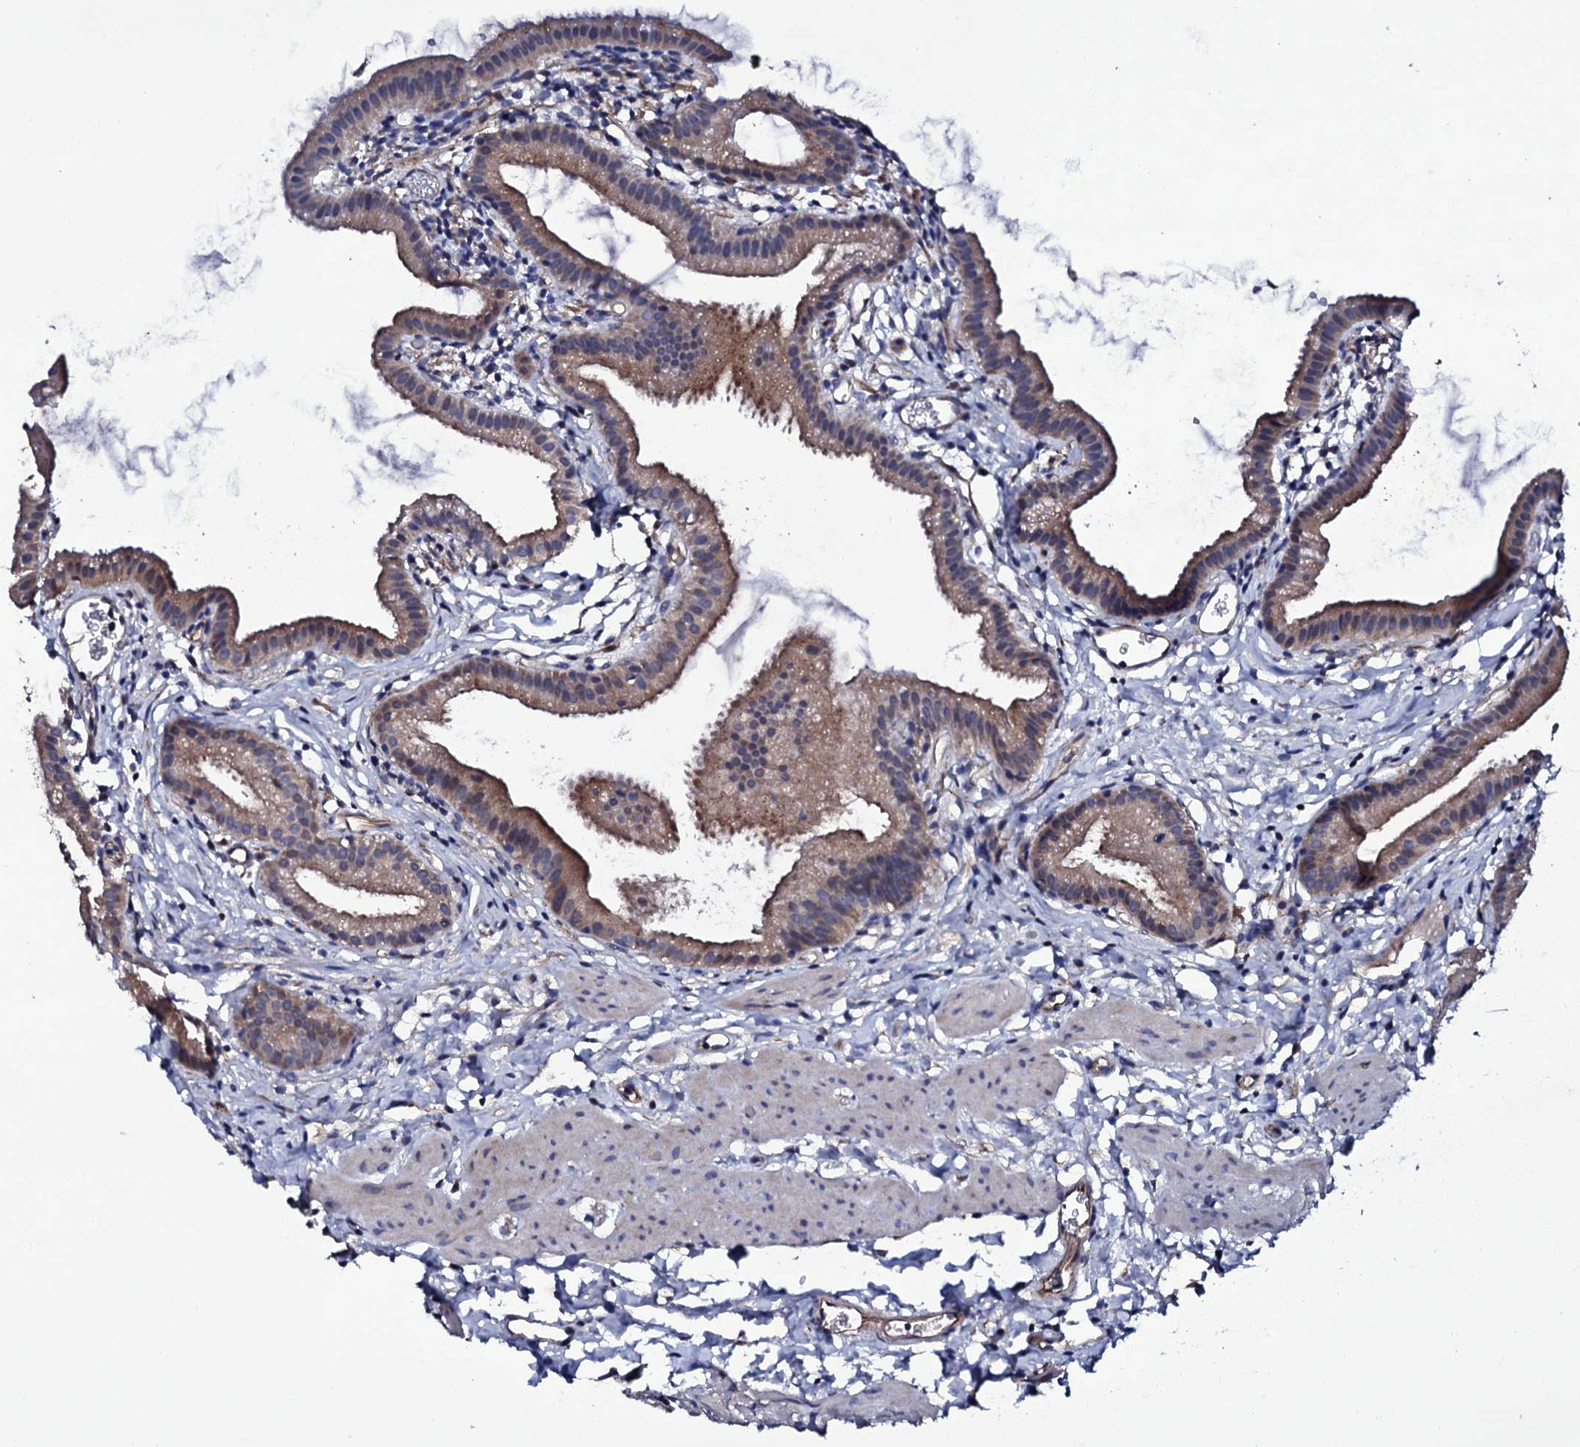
{"staining": {"intensity": "weak", "quantity": "25%-75%", "location": "cytoplasmic/membranous"}, "tissue": "gallbladder", "cell_type": "Glandular cells", "image_type": "normal", "snomed": [{"axis": "morphology", "description": "Normal tissue, NOS"}, {"axis": "topography", "description": "Gallbladder"}], "caption": "Glandular cells exhibit low levels of weak cytoplasmic/membranous expression in approximately 25%-75% of cells in normal gallbladder.", "gene": "BCL2L14", "patient": {"sex": "female", "age": 46}}